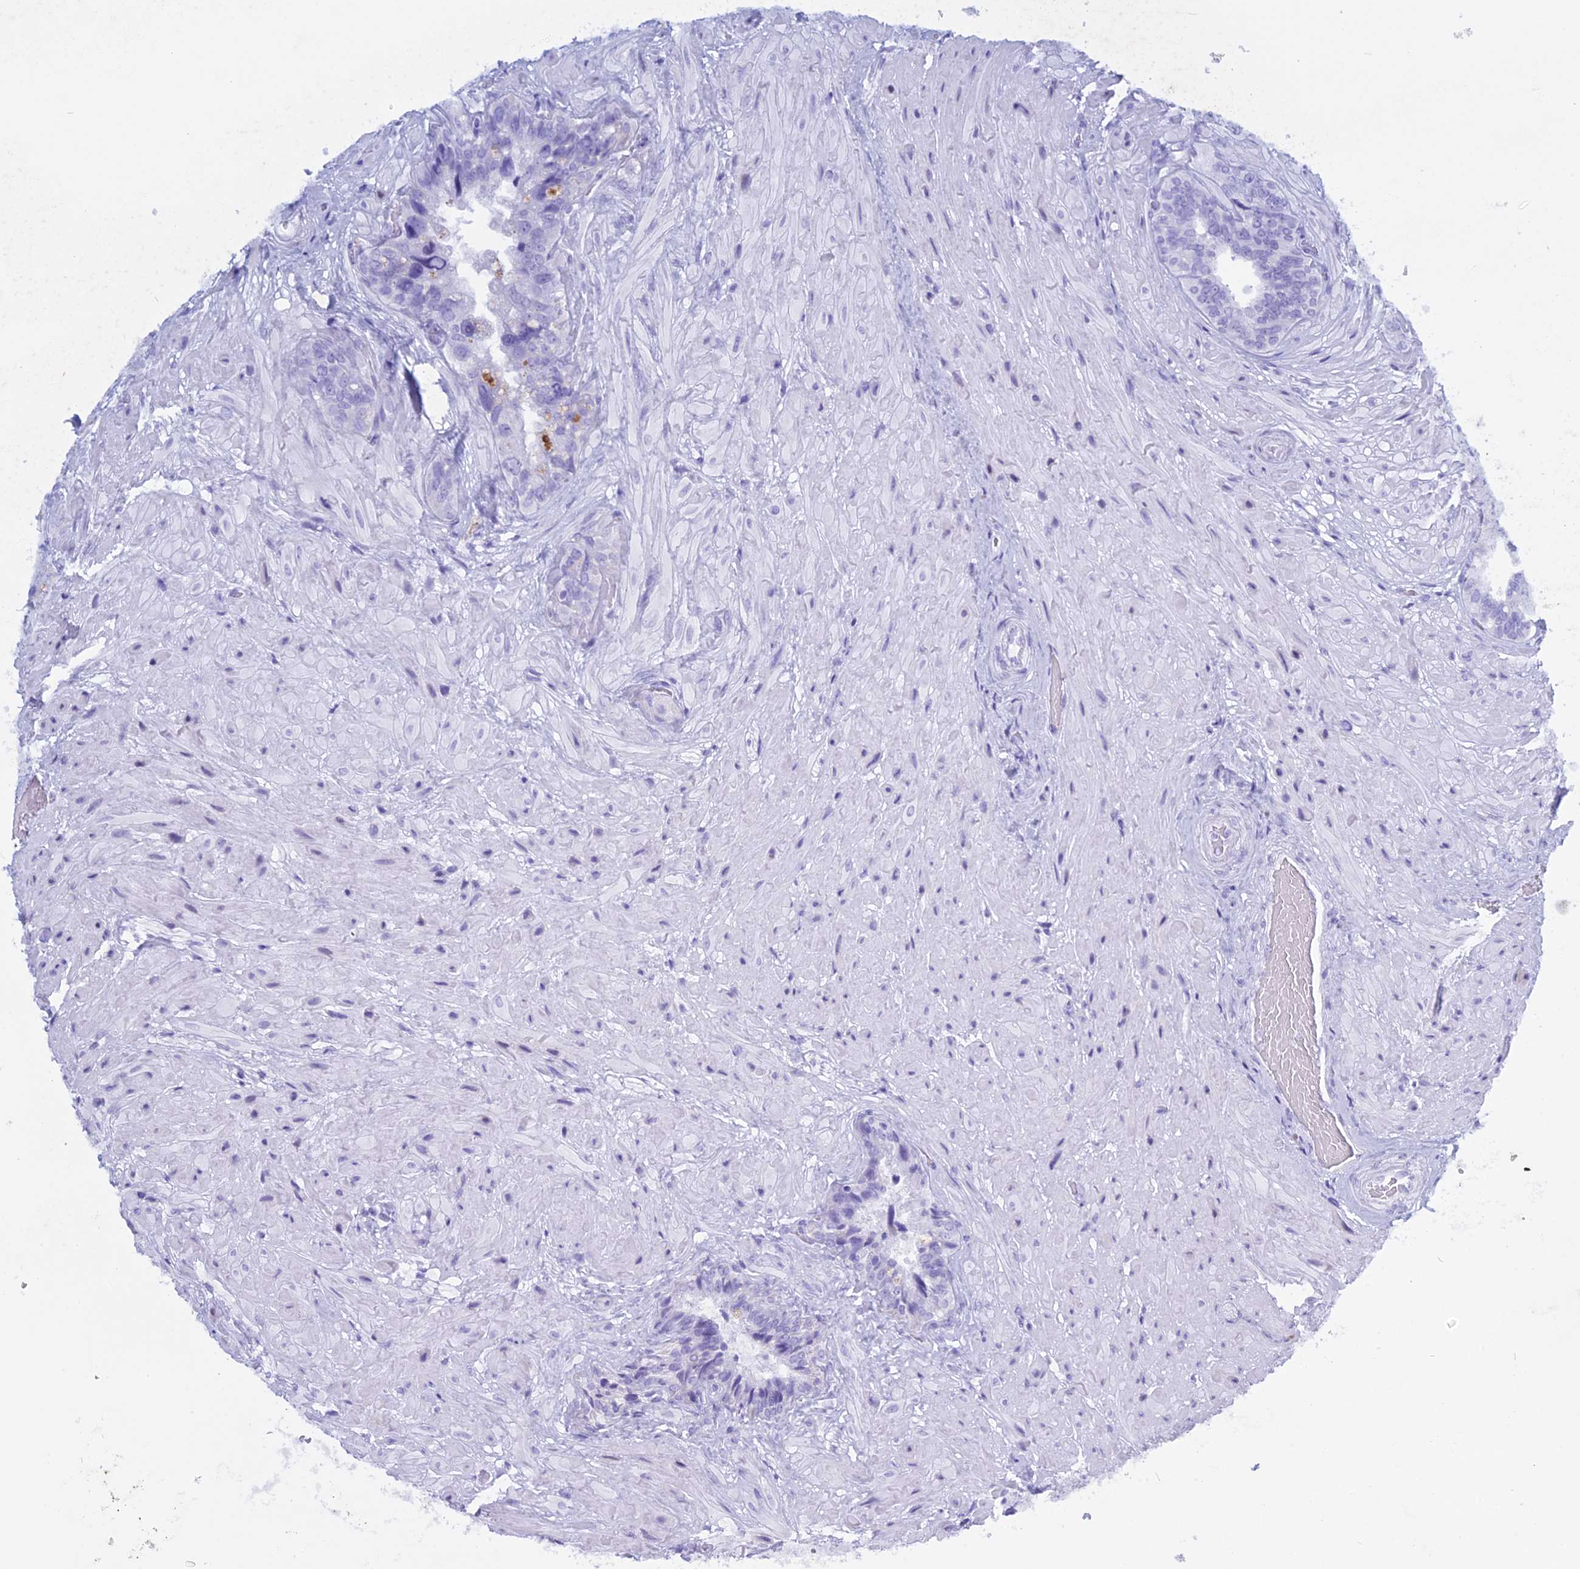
{"staining": {"intensity": "negative", "quantity": "none", "location": "none"}, "tissue": "seminal vesicle", "cell_type": "Glandular cells", "image_type": "normal", "snomed": [{"axis": "morphology", "description": "Normal tissue, NOS"}, {"axis": "topography", "description": "Prostate and seminal vesicle, NOS"}, {"axis": "topography", "description": "Prostate"}, {"axis": "topography", "description": "Seminal veicle"}], "caption": "Immunohistochemistry (IHC) photomicrograph of normal seminal vesicle: seminal vesicle stained with DAB displays no significant protein positivity in glandular cells.", "gene": "KCTD21", "patient": {"sex": "male", "age": 67}}